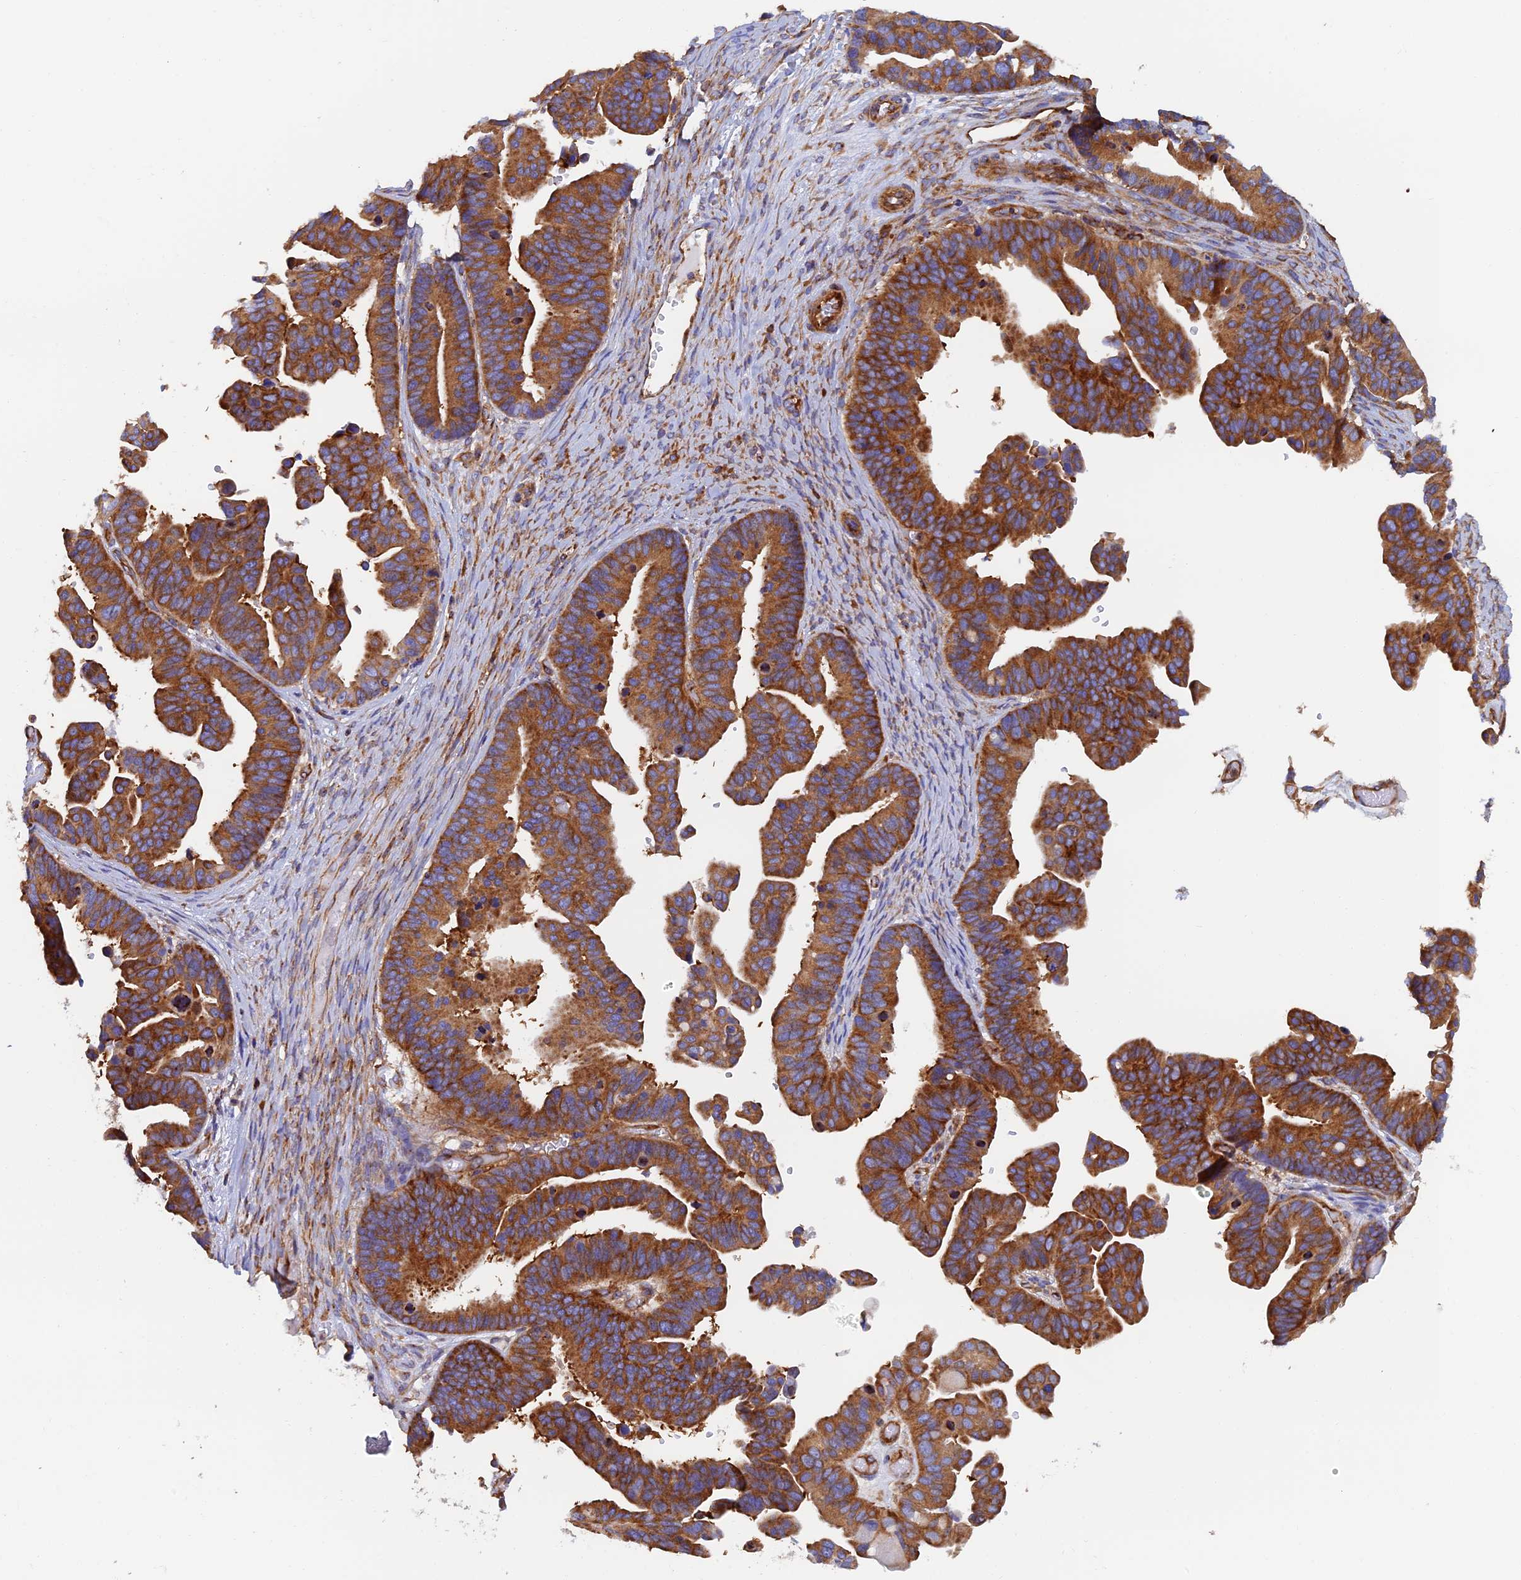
{"staining": {"intensity": "strong", "quantity": ">75%", "location": "cytoplasmic/membranous"}, "tissue": "ovarian cancer", "cell_type": "Tumor cells", "image_type": "cancer", "snomed": [{"axis": "morphology", "description": "Cystadenocarcinoma, serous, NOS"}, {"axis": "topography", "description": "Ovary"}], "caption": "Strong cytoplasmic/membranous protein positivity is identified in about >75% of tumor cells in serous cystadenocarcinoma (ovarian).", "gene": "DCTN2", "patient": {"sex": "female", "age": 56}}